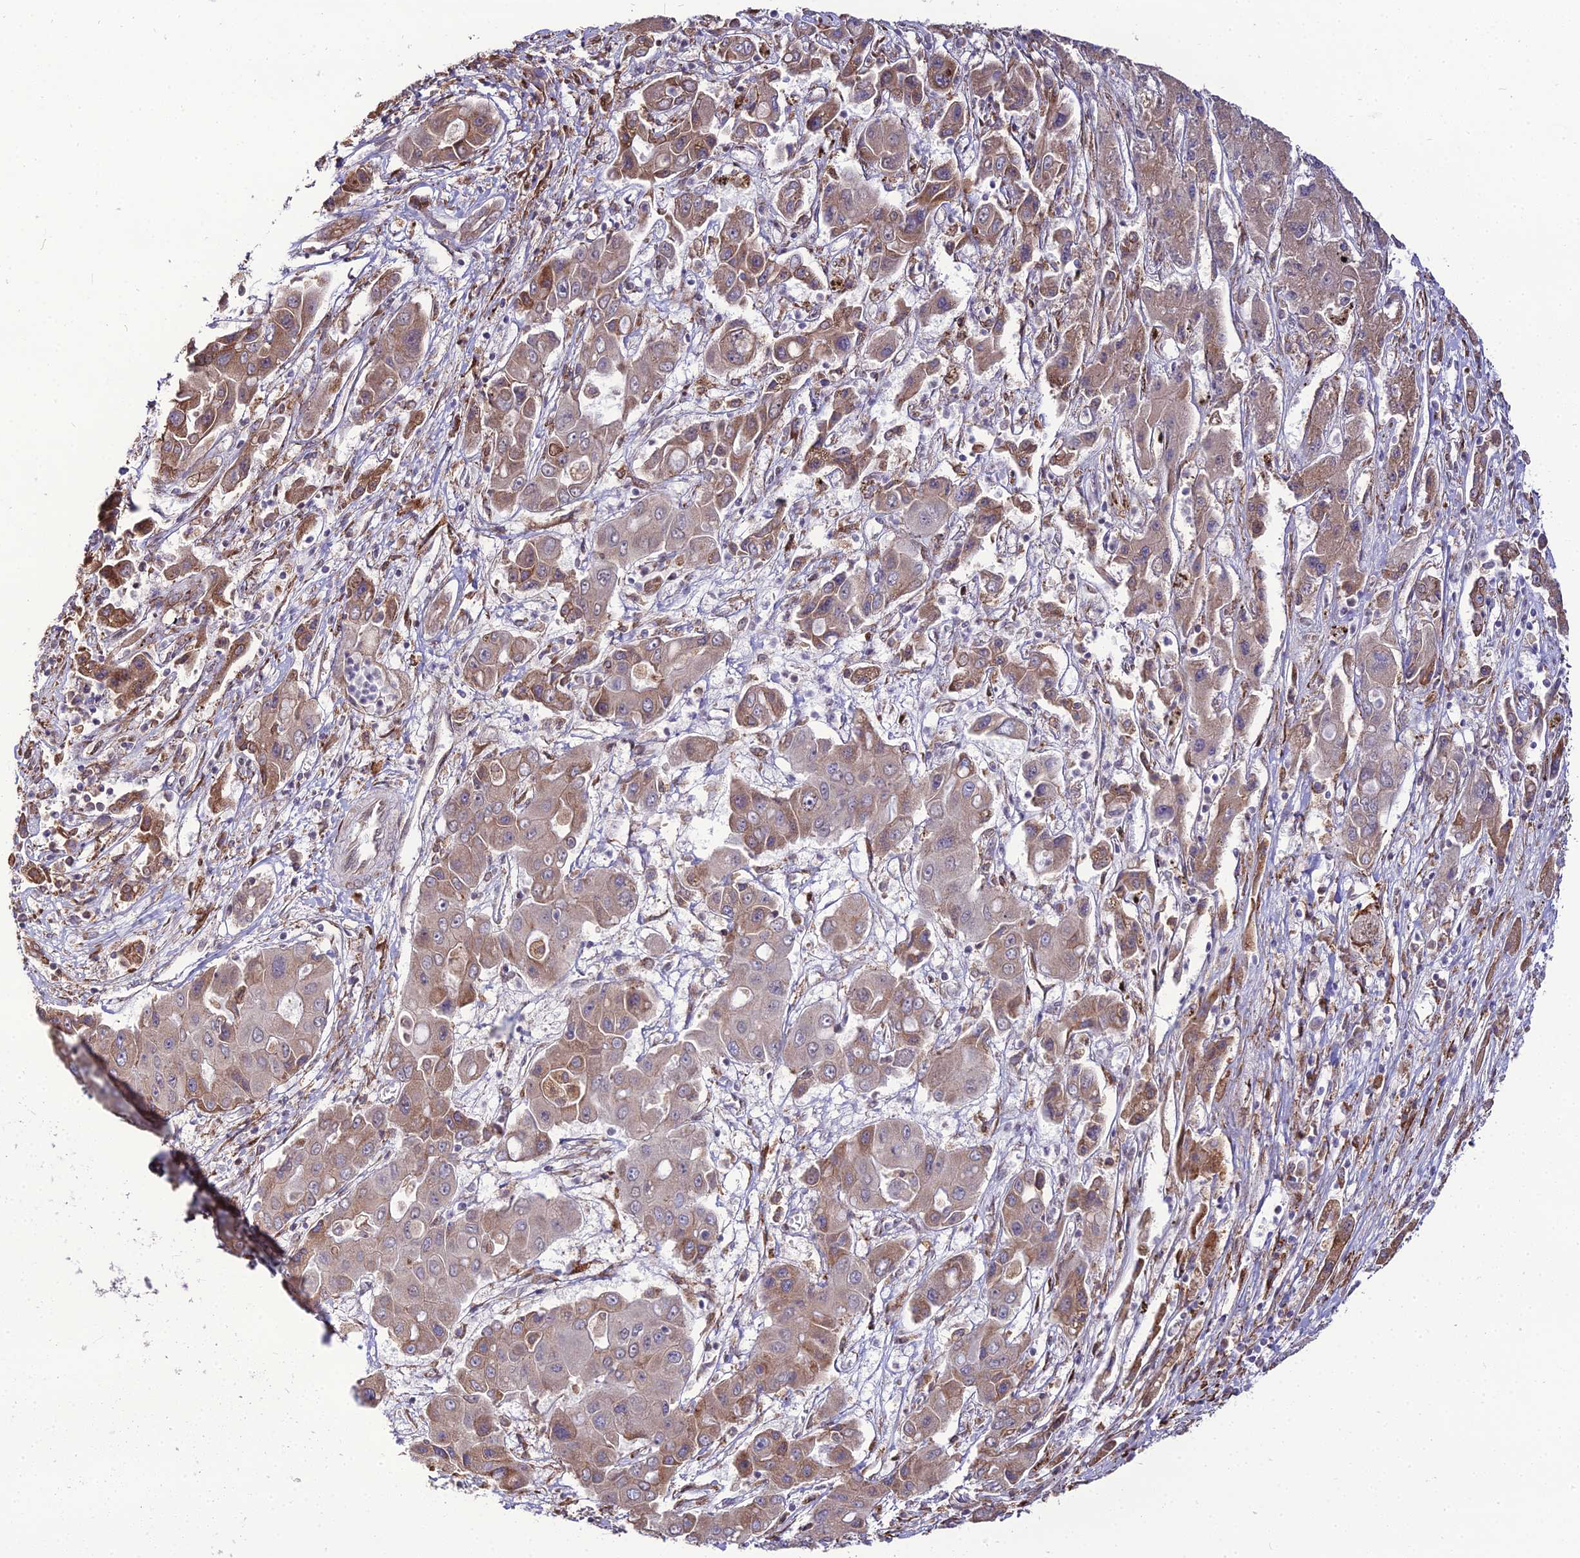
{"staining": {"intensity": "moderate", "quantity": ">75%", "location": "cytoplasmic/membranous"}, "tissue": "liver cancer", "cell_type": "Tumor cells", "image_type": "cancer", "snomed": [{"axis": "morphology", "description": "Cholangiocarcinoma"}, {"axis": "topography", "description": "Liver"}], "caption": "Protein expression analysis of human liver cancer reveals moderate cytoplasmic/membranous expression in approximately >75% of tumor cells.", "gene": "TROAP", "patient": {"sex": "male", "age": 67}}